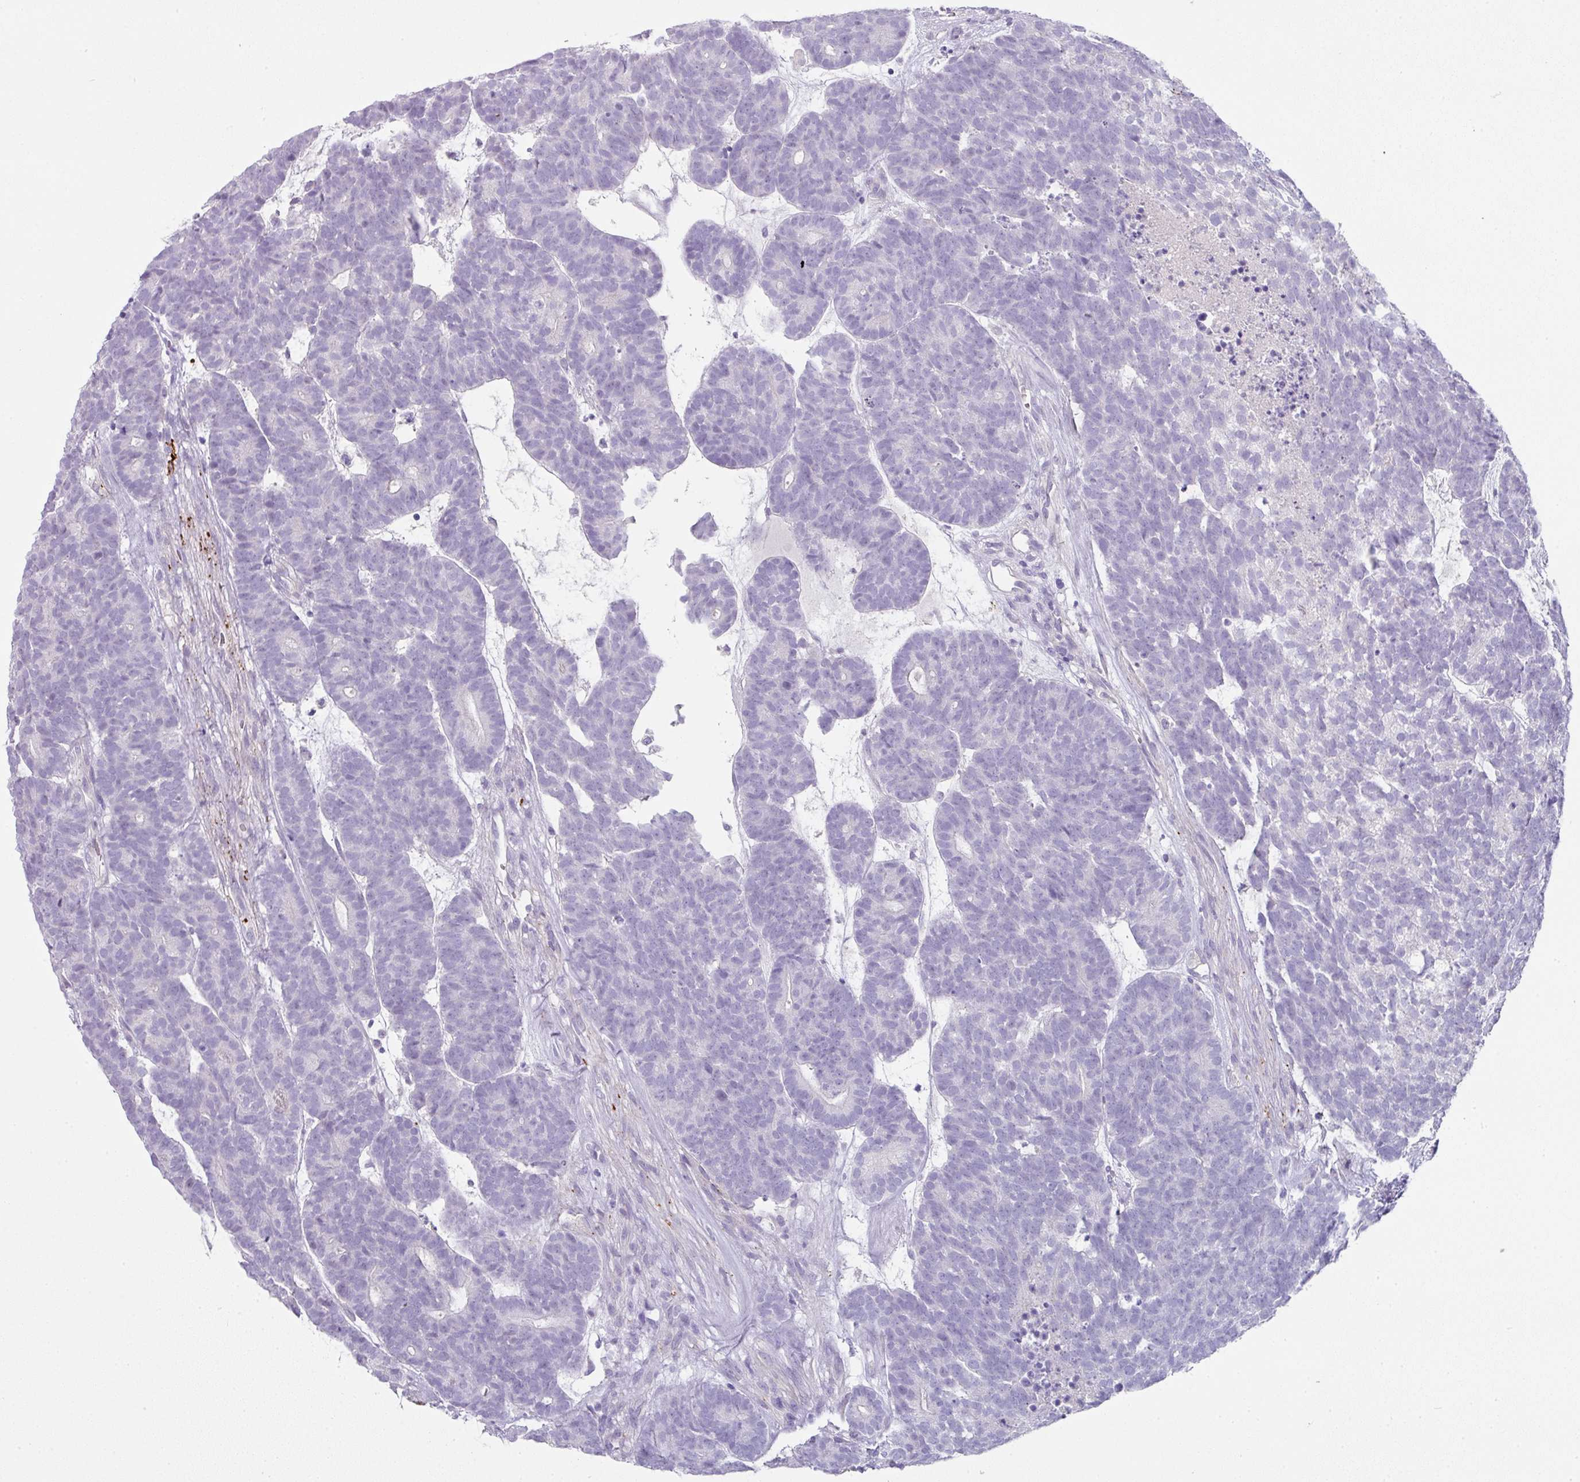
{"staining": {"intensity": "negative", "quantity": "none", "location": "none"}, "tissue": "head and neck cancer", "cell_type": "Tumor cells", "image_type": "cancer", "snomed": [{"axis": "morphology", "description": "Adenocarcinoma, NOS"}, {"axis": "topography", "description": "Head-Neck"}], "caption": "A photomicrograph of human head and neck cancer is negative for staining in tumor cells. (DAB (3,3'-diaminobenzidine) IHC, high magnification).", "gene": "OR52N1", "patient": {"sex": "female", "age": 81}}